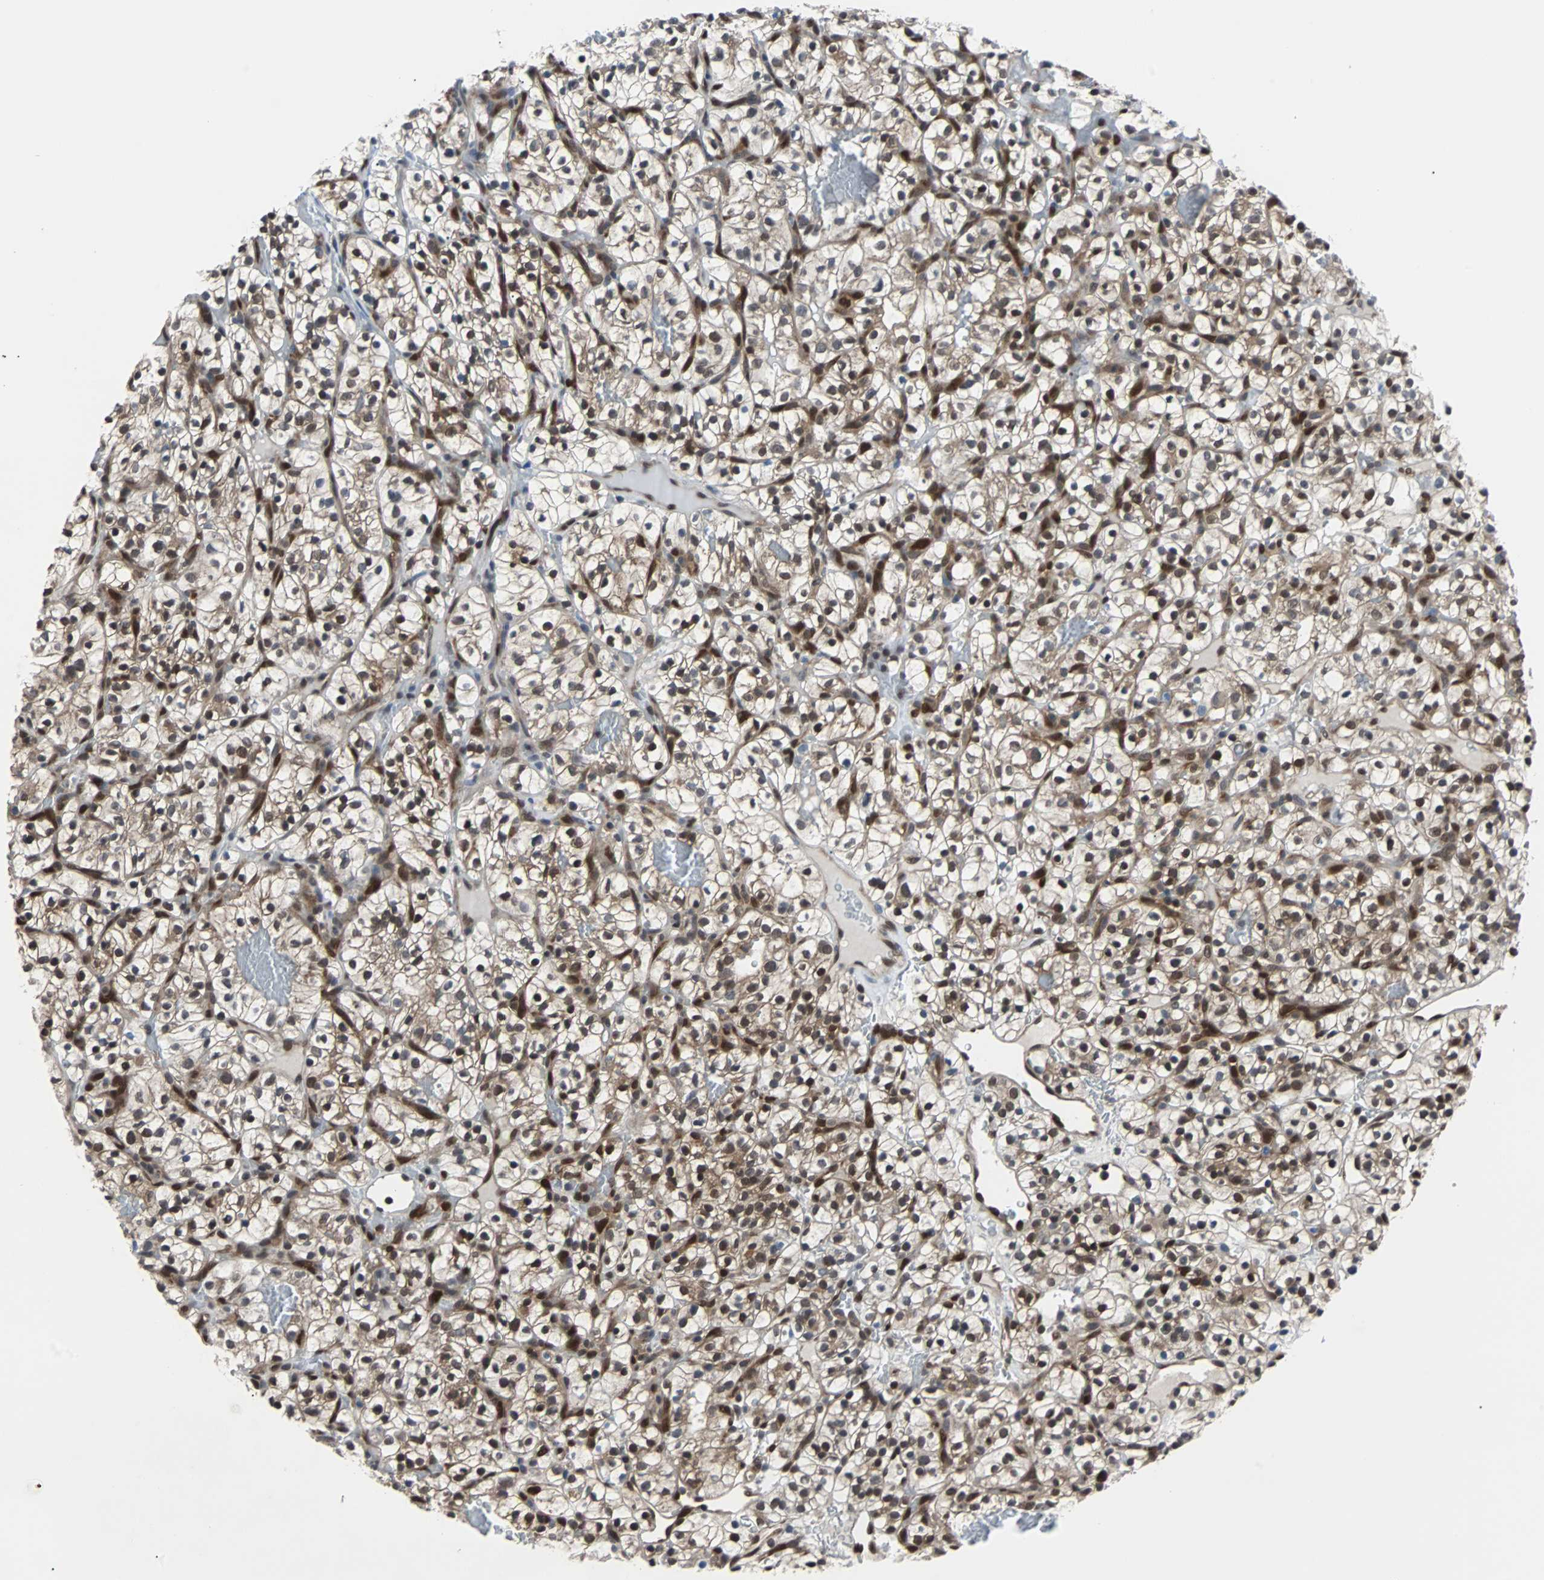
{"staining": {"intensity": "moderate", "quantity": ">75%", "location": "cytoplasmic/membranous,nuclear"}, "tissue": "renal cancer", "cell_type": "Tumor cells", "image_type": "cancer", "snomed": [{"axis": "morphology", "description": "Adenocarcinoma, NOS"}, {"axis": "topography", "description": "Kidney"}], "caption": "Approximately >75% of tumor cells in renal cancer demonstrate moderate cytoplasmic/membranous and nuclear protein positivity as visualized by brown immunohistochemical staining.", "gene": "MAP2K6", "patient": {"sex": "female", "age": 57}}